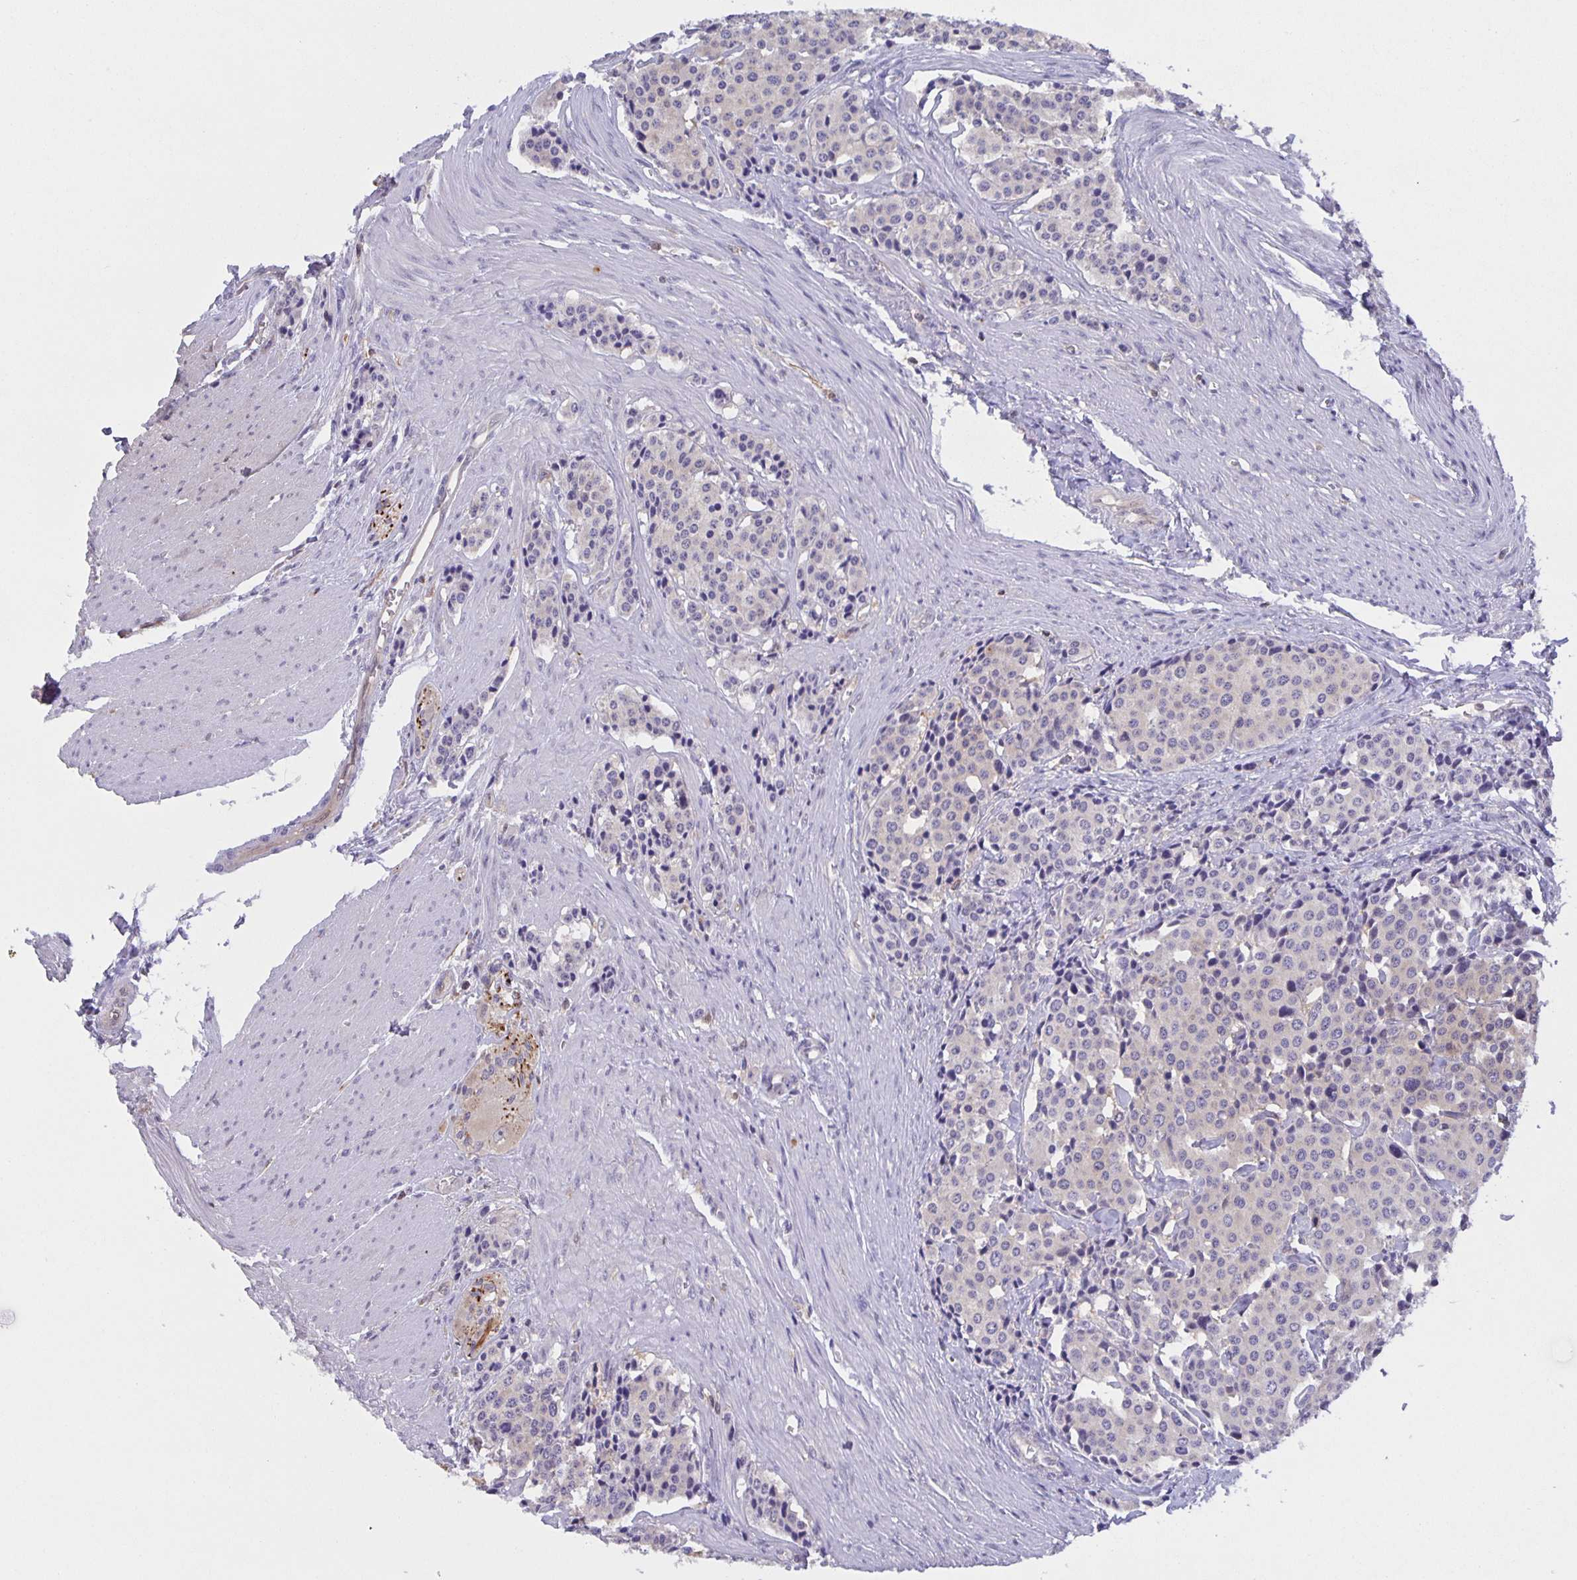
{"staining": {"intensity": "negative", "quantity": "none", "location": "none"}, "tissue": "carcinoid", "cell_type": "Tumor cells", "image_type": "cancer", "snomed": [{"axis": "morphology", "description": "Carcinoid, malignant, NOS"}, {"axis": "topography", "description": "Small intestine"}], "caption": "Immunohistochemical staining of human carcinoid shows no significant staining in tumor cells.", "gene": "MARCHF6", "patient": {"sex": "male", "age": 73}}